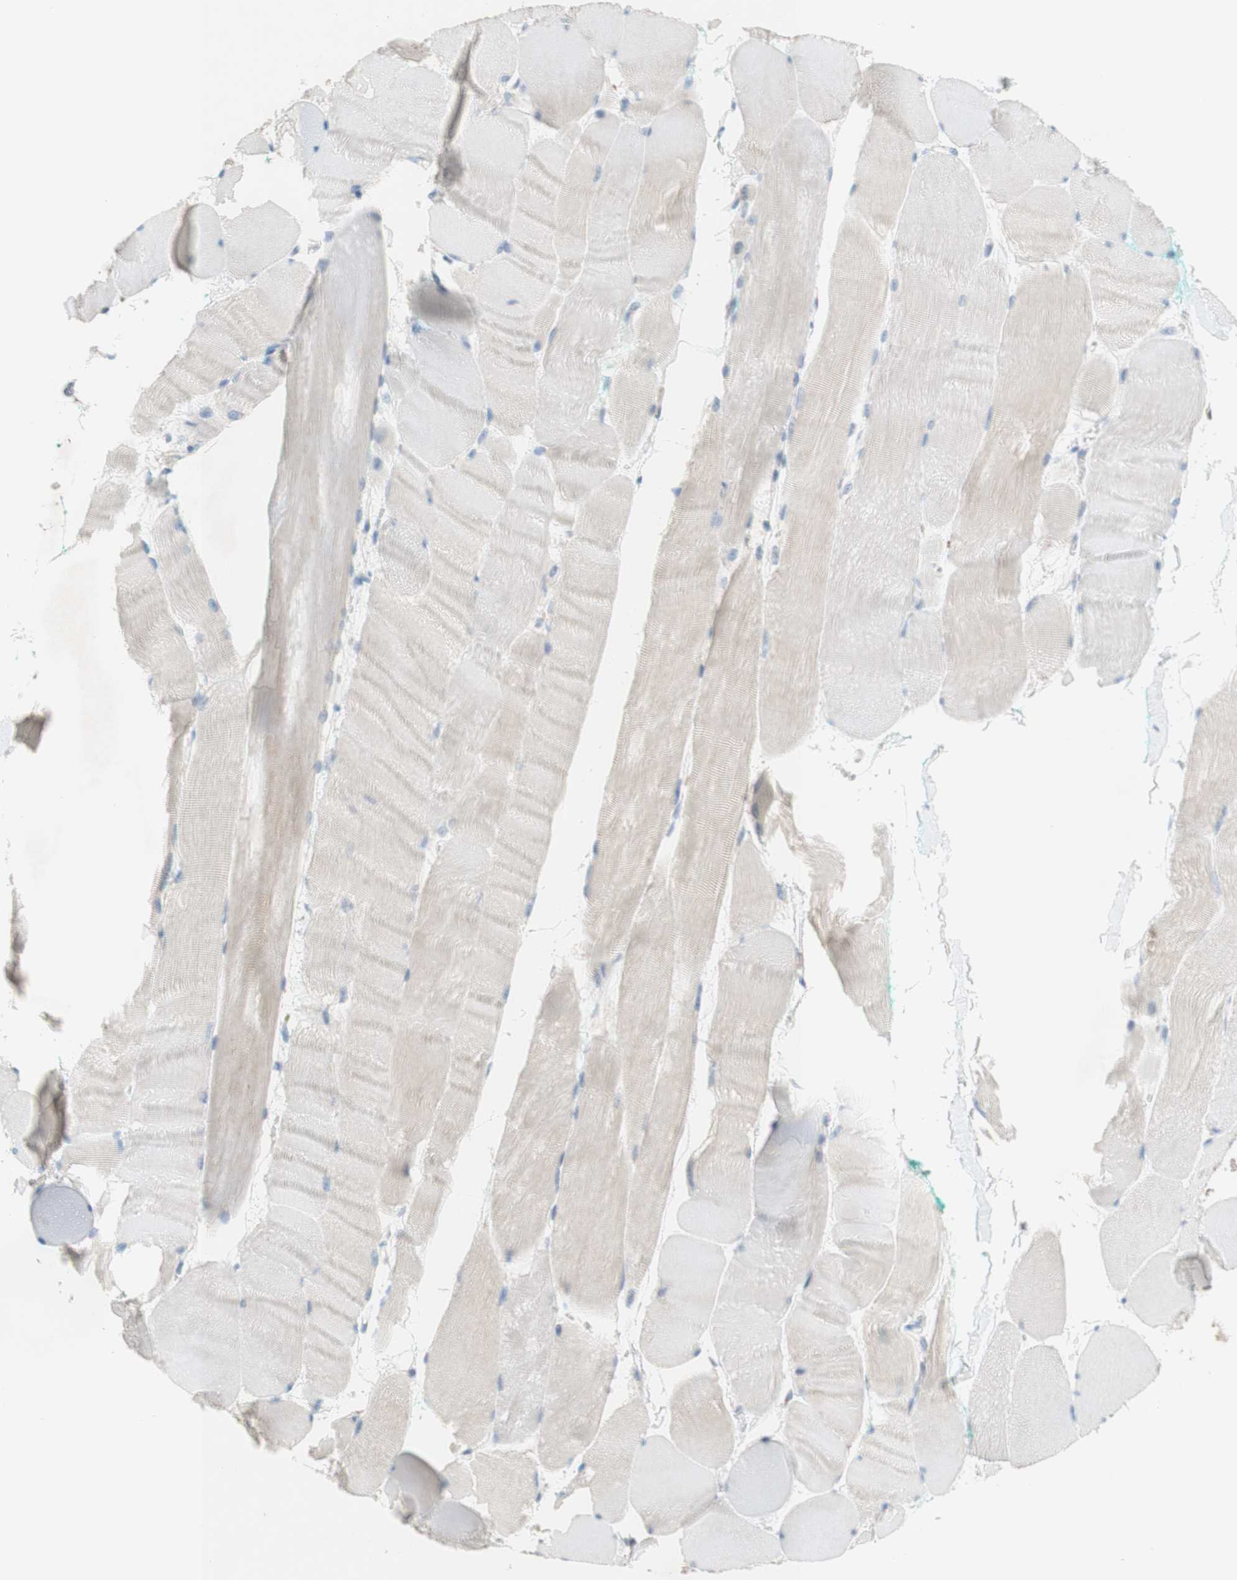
{"staining": {"intensity": "negative", "quantity": "none", "location": "none"}, "tissue": "skeletal muscle", "cell_type": "Myocytes", "image_type": "normal", "snomed": [{"axis": "morphology", "description": "Normal tissue, NOS"}, {"axis": "morphology", "description": "Squamous cell carcinoma, NOS"}, {"axis": "topography", "description": "Skeletal muscle"}], "caption": "Immunohistochemistry micrograph of benign skeletal muscle stained for a protein (brown), which demonstrates no staining in myocytes.", "gene": "SPINK6", "patient": {"sex": "male", "age": 51}}